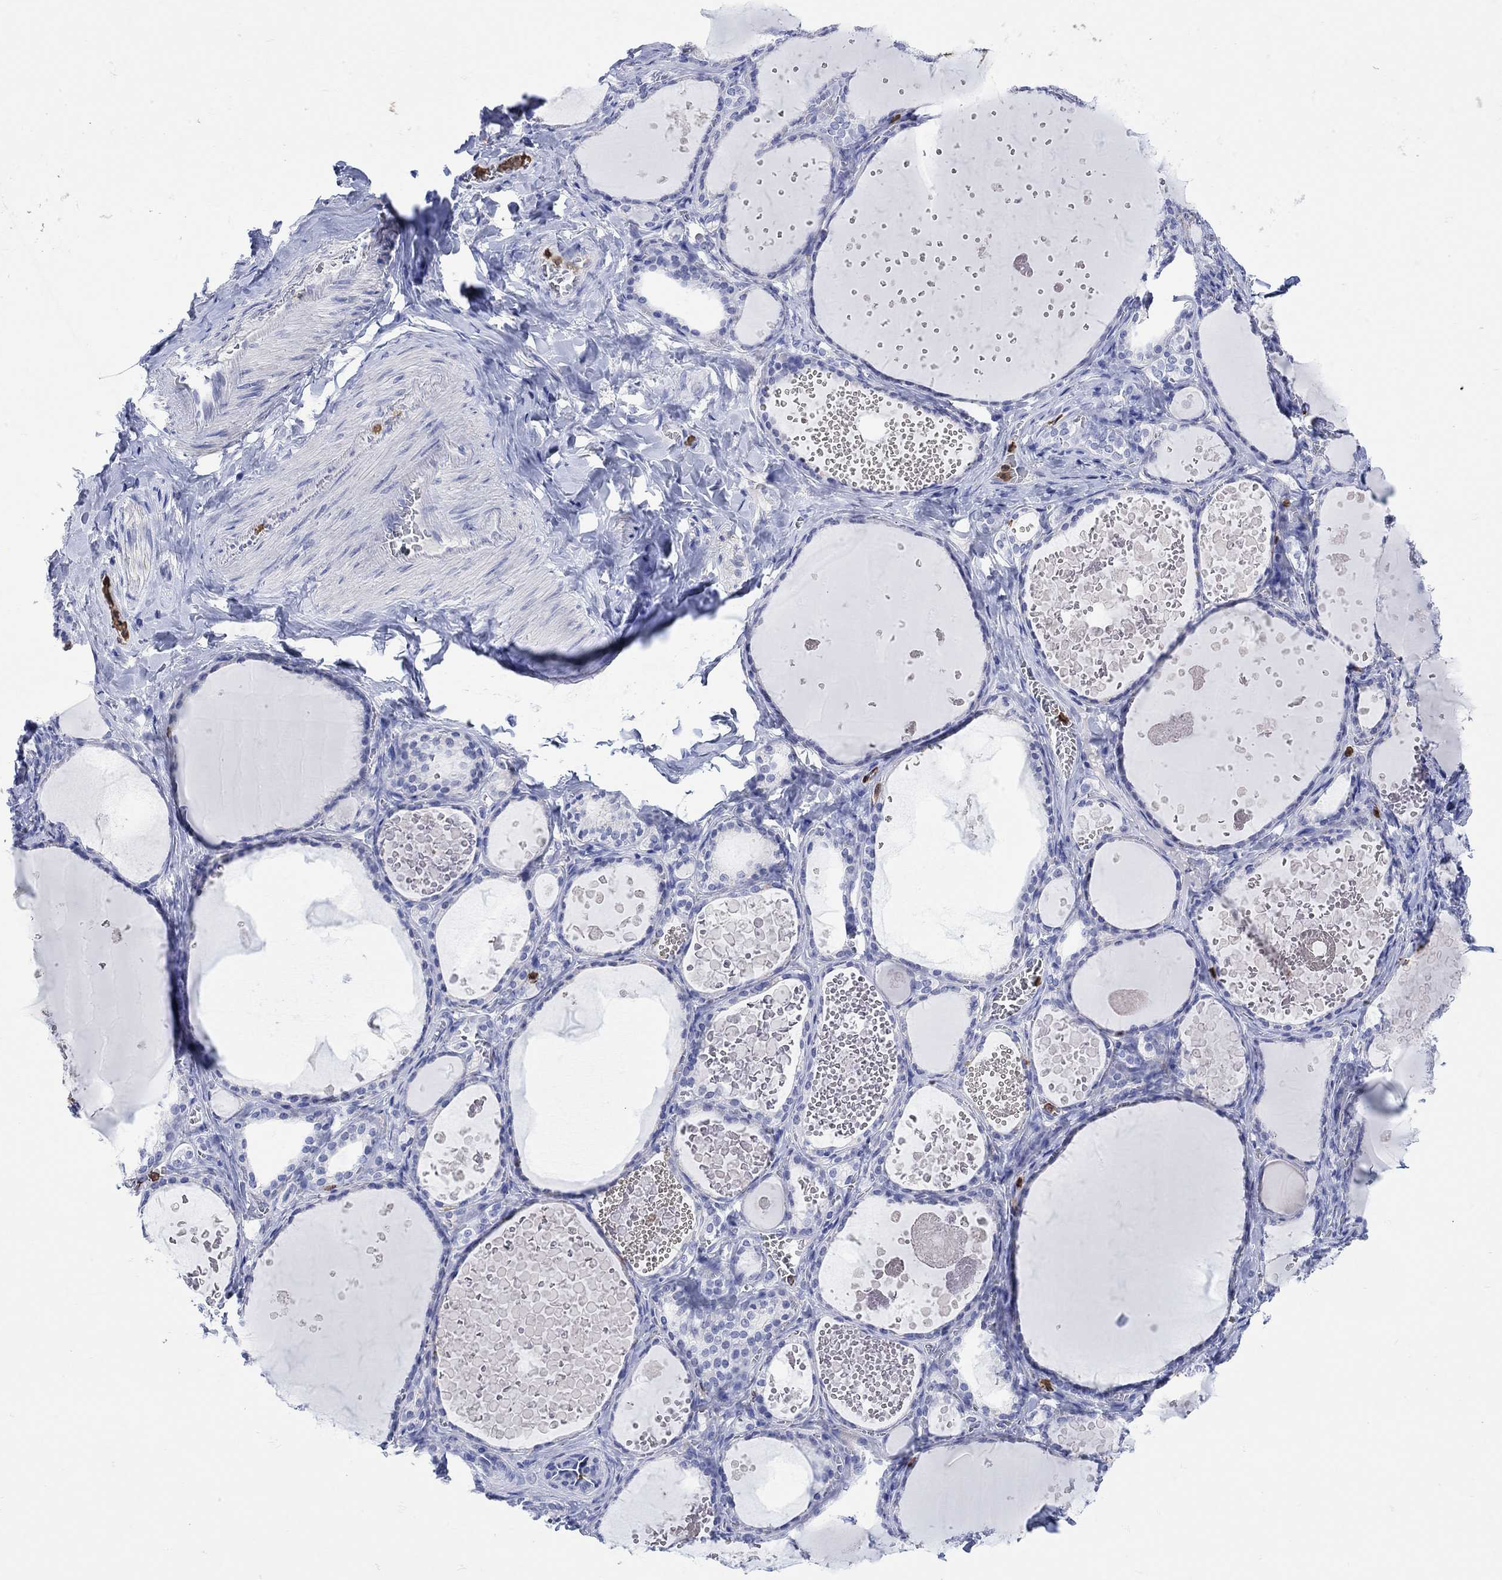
{"staining": {"intensity": "negative", "quantity": "none", "location": "none"}, "tissue": "thyroid gland", "cell_type": "Glandular cells", "image_type": "normal", "snomed": [{"axis": "morphology", "description": "Normal tissue, NOS"}, {"axis": "topography", "description": "Thyroid gland"}], "caption": "DAB (3,3'-diaminobenzidine) immunohistochemical staining of normal human thyroid gland reveals no significant positivity in glandular cells.", "gene": "LINGO3", "patient": {"sex": "female", "age": 56}}